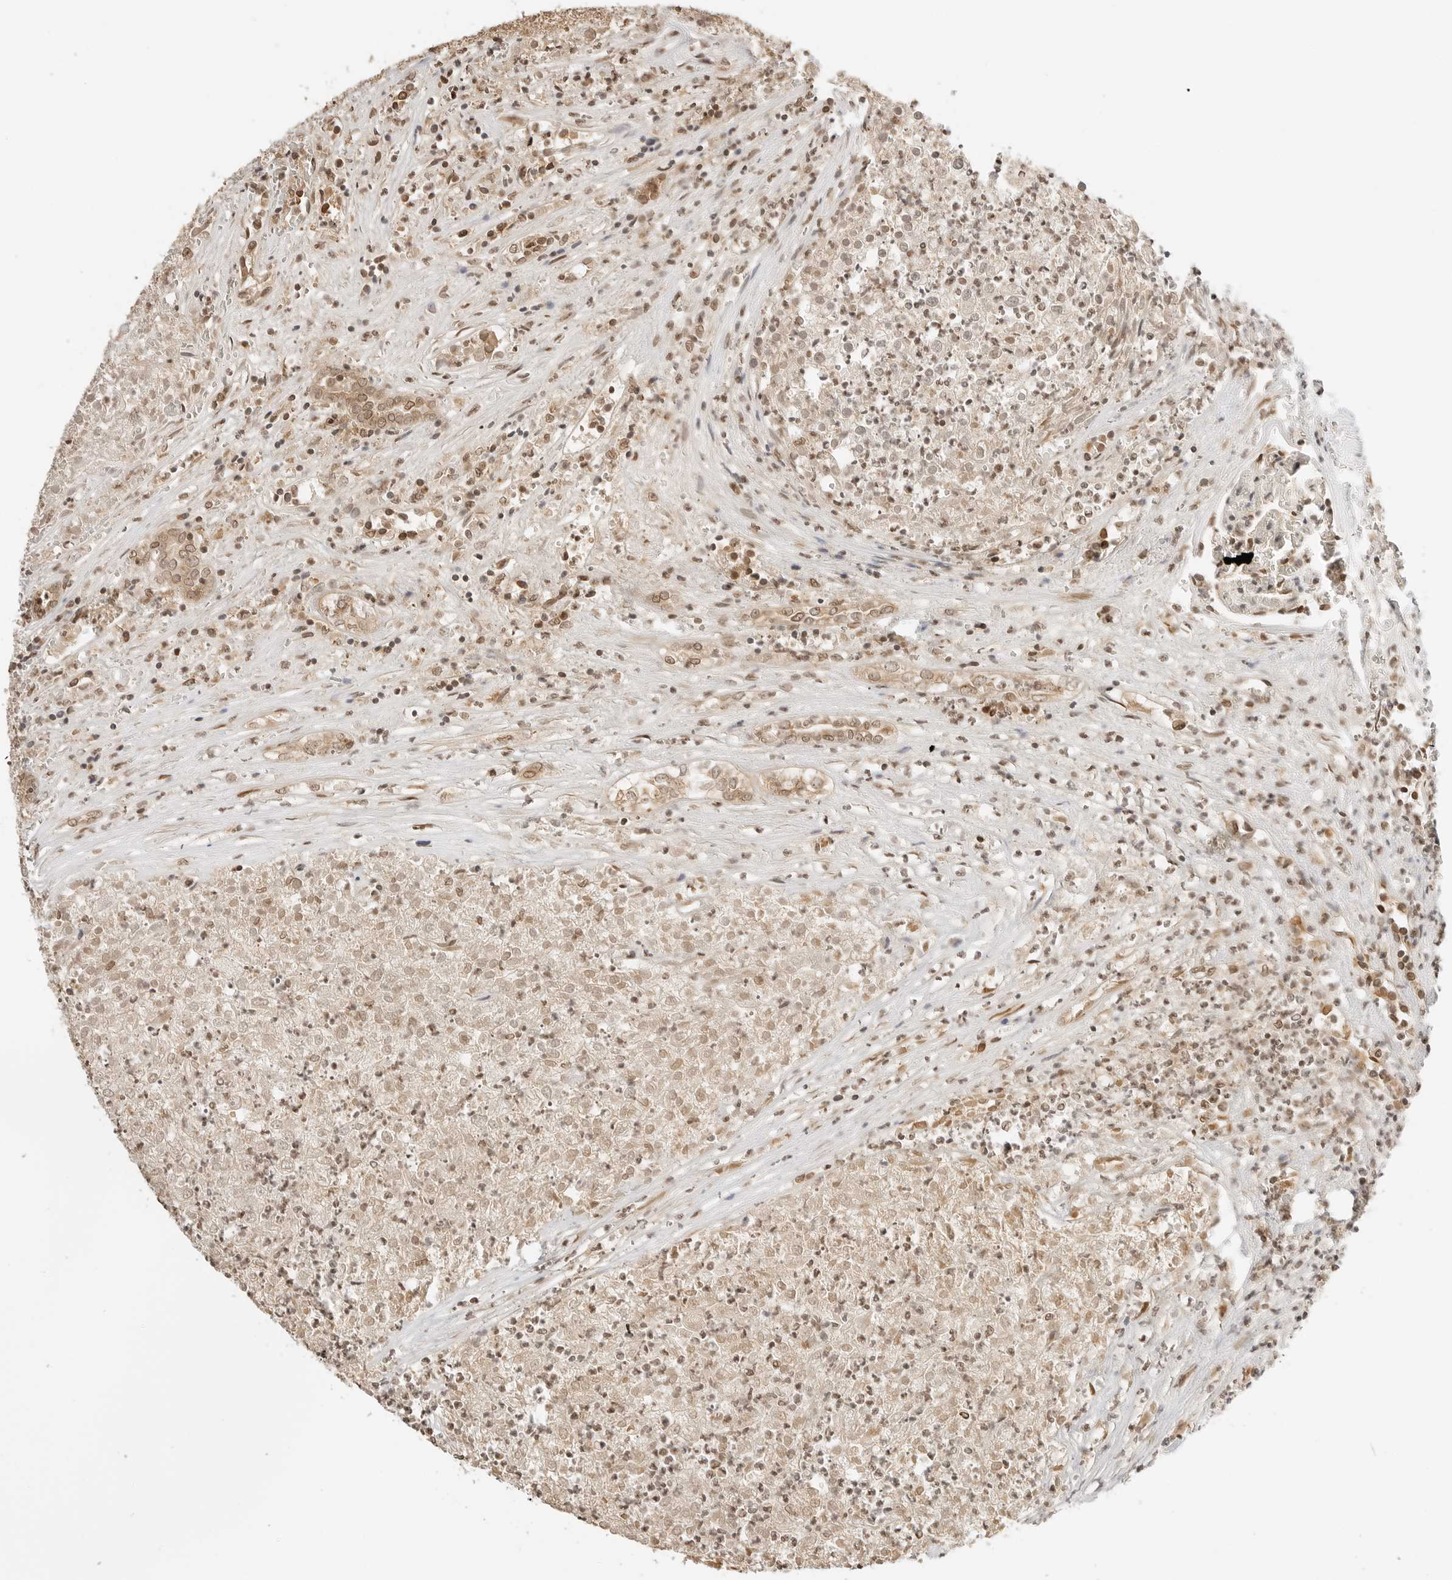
{"staining": {"intensity": "weak", "quantity": ">75%", "location": "cytoplasmic/membranous,nuclear"}, "tissue": "renal cancer", "cell_type": "Tumor cells", "image_type": "cancer", "snomed": [{"axis": "morphology", "description": "Adenocarcinoma, NOS"}, {"axis": "topography", "description": "Kidney"}], "caption": "A histopathology image of human renal cancer (adenocarcinoma) stained for a protein reveals weak cytoplasmic/membranous and nuclear brown staining in tumor cells. Using DAB (brown) and hematoxylin (blue) stains, captured at high magnification using brightfield microscopy.", "gene": "POLH", "patient": {"sex": "female", "age": 54}}